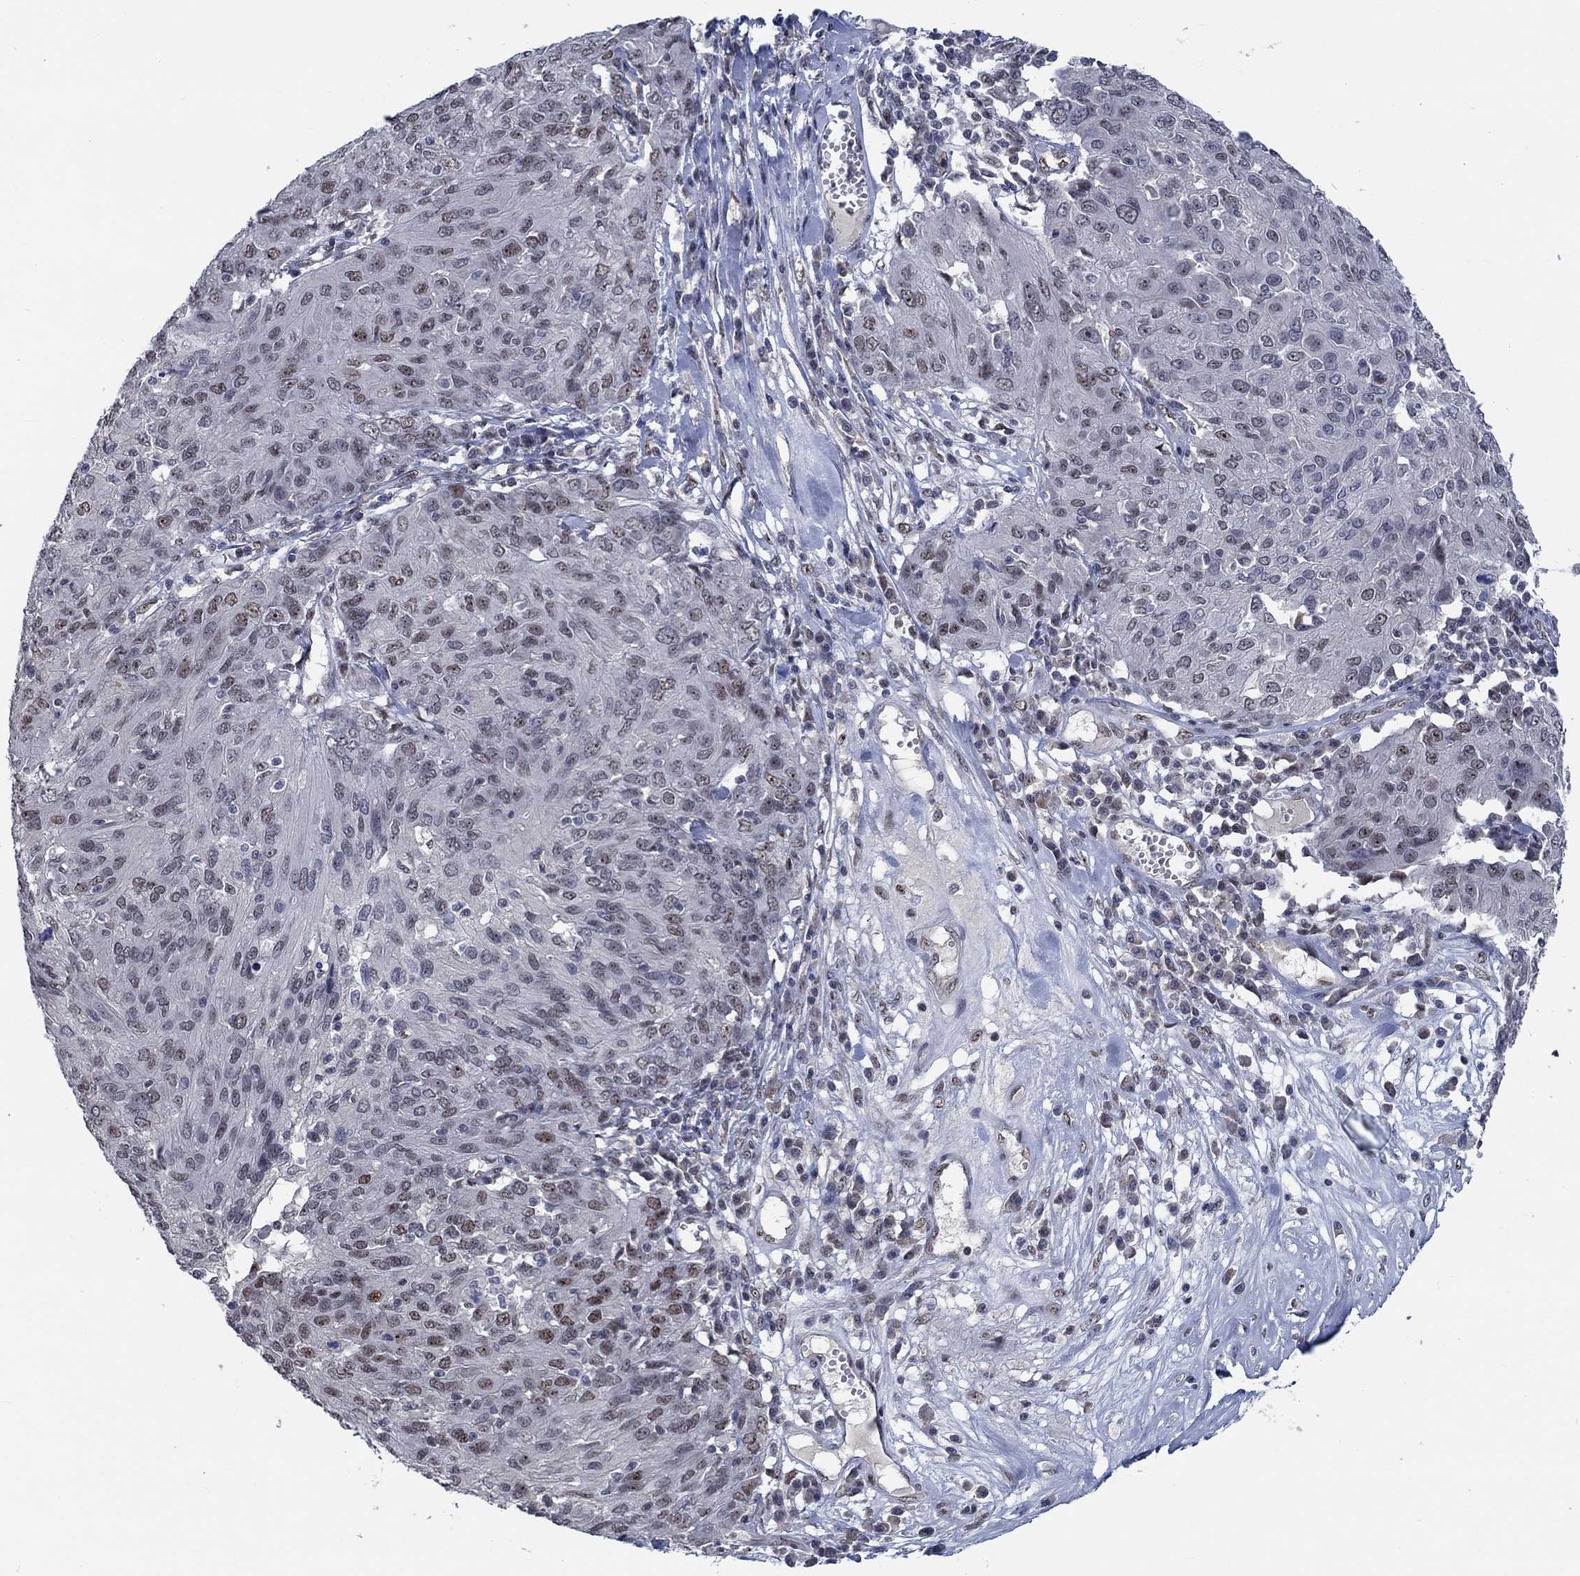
{"staining": {"intensity": "moderate", "quantity": "<25%", "location": "nuclear"}, "tissue": "ovarian cancer", "cell_type": "Tumor cells", "image_type": "cancer", "snomed": [{"axis": "morphology", "description": "Carcinoma, endometroid"}, {"axis": "topography", "description": "Ovary"}], "caption": "Immunohistochemical staining of endometroid carcinoma (ovarian) demonstrates low levels of moderate nuclear protein expression in about <25% of tumor cells.", "gene": "HTN1", "patient": {"sex": "female", "age": 50}}